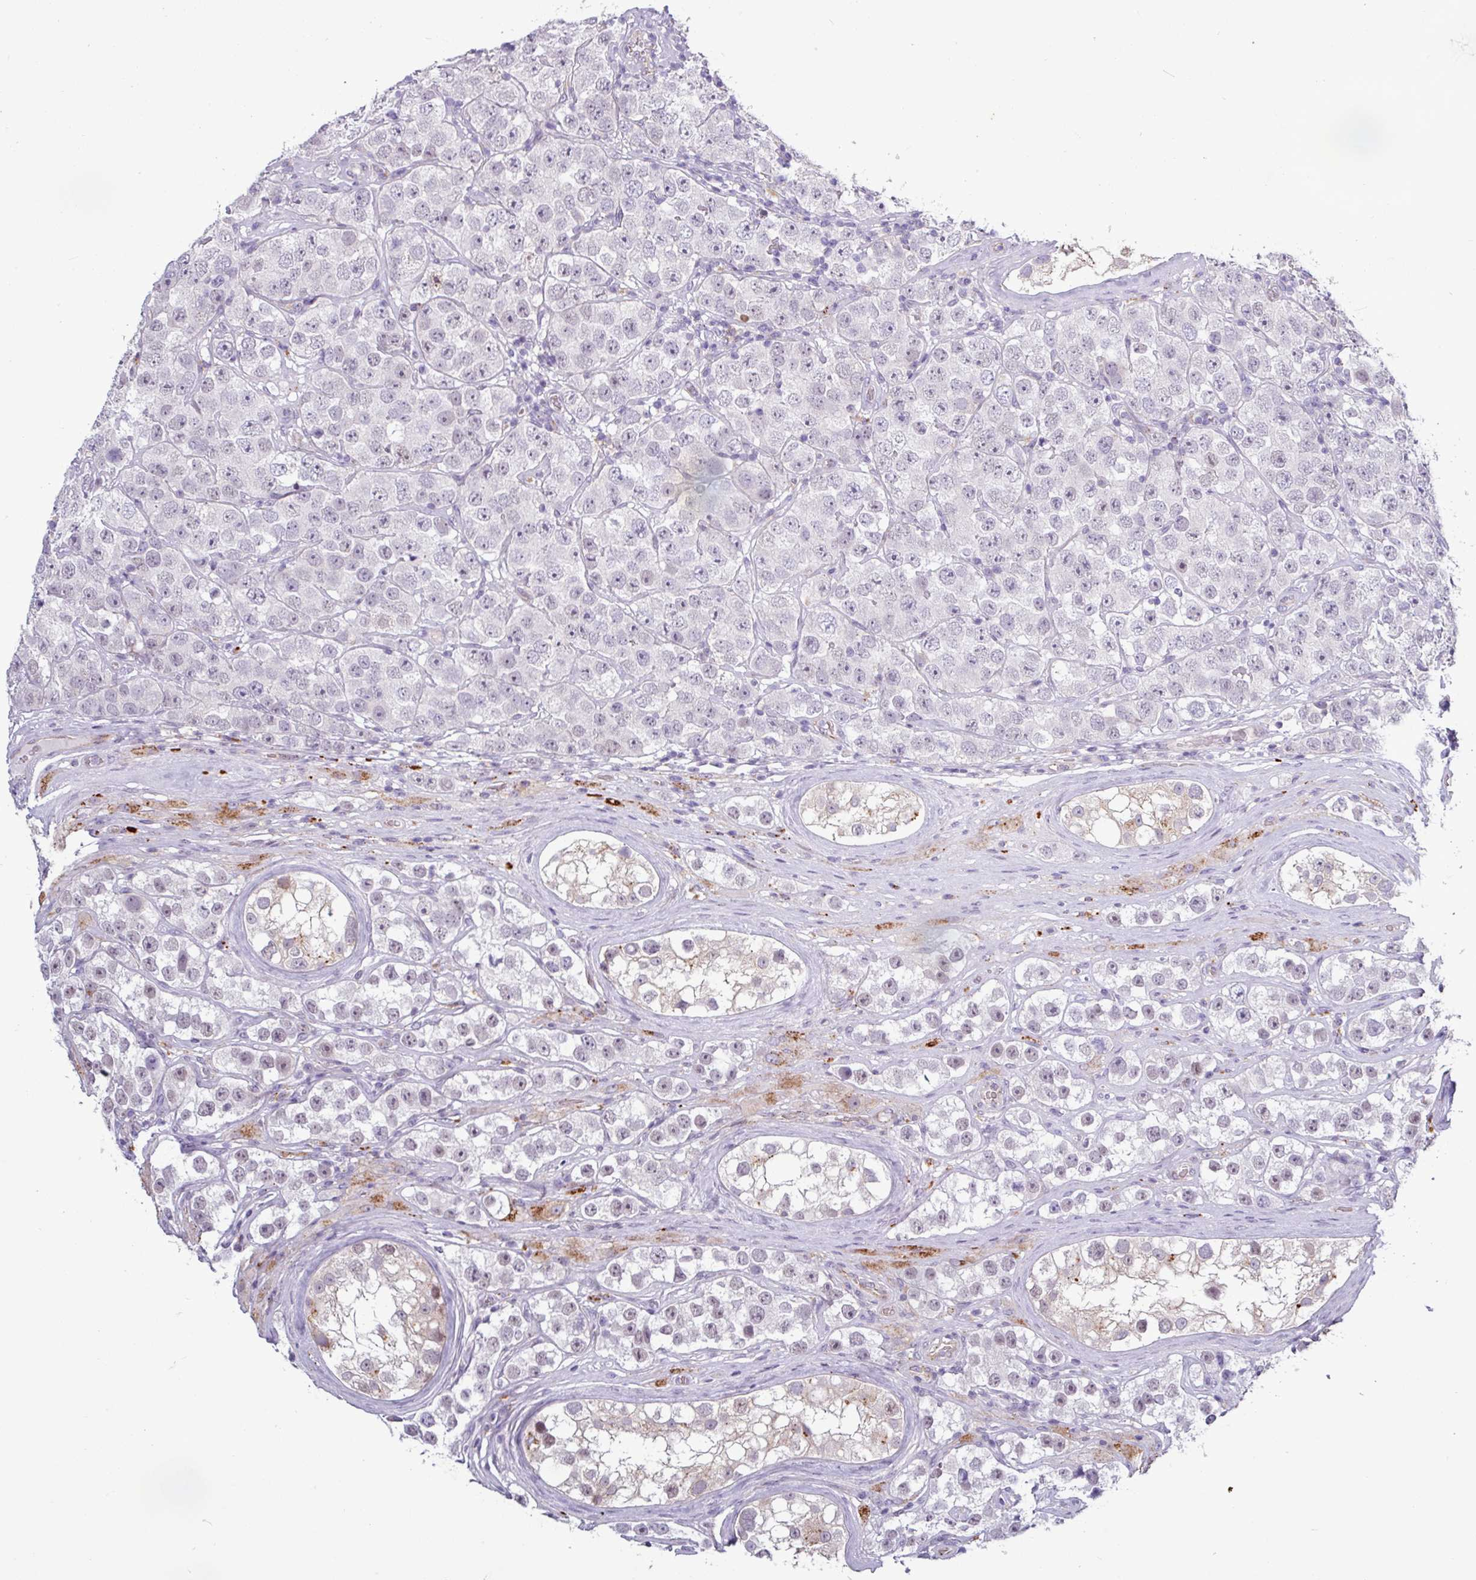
{"staining": {"intensity": "negative", "quantity": "none", "location": "none"}, "tissue": "testis cancer", "cell_type": "Tumor cells", "image_type": "cancer", "snomed": [{"axis": "morphology", "description": "Seminoma, NOS"}, {"axis": "topography", "description": "Testis"}], "caption": "DAB (3,3'-diaminobenzidine) immunohistochemical staining of human testis seminoma demonstrates no significant expression in tumor cells. (DAB immunohistochemistry (IHC) visualized using brightfield microscopy, high magnification).", "gene": "AMIGO2", "patient": {"sex": "male", "age": 28}}